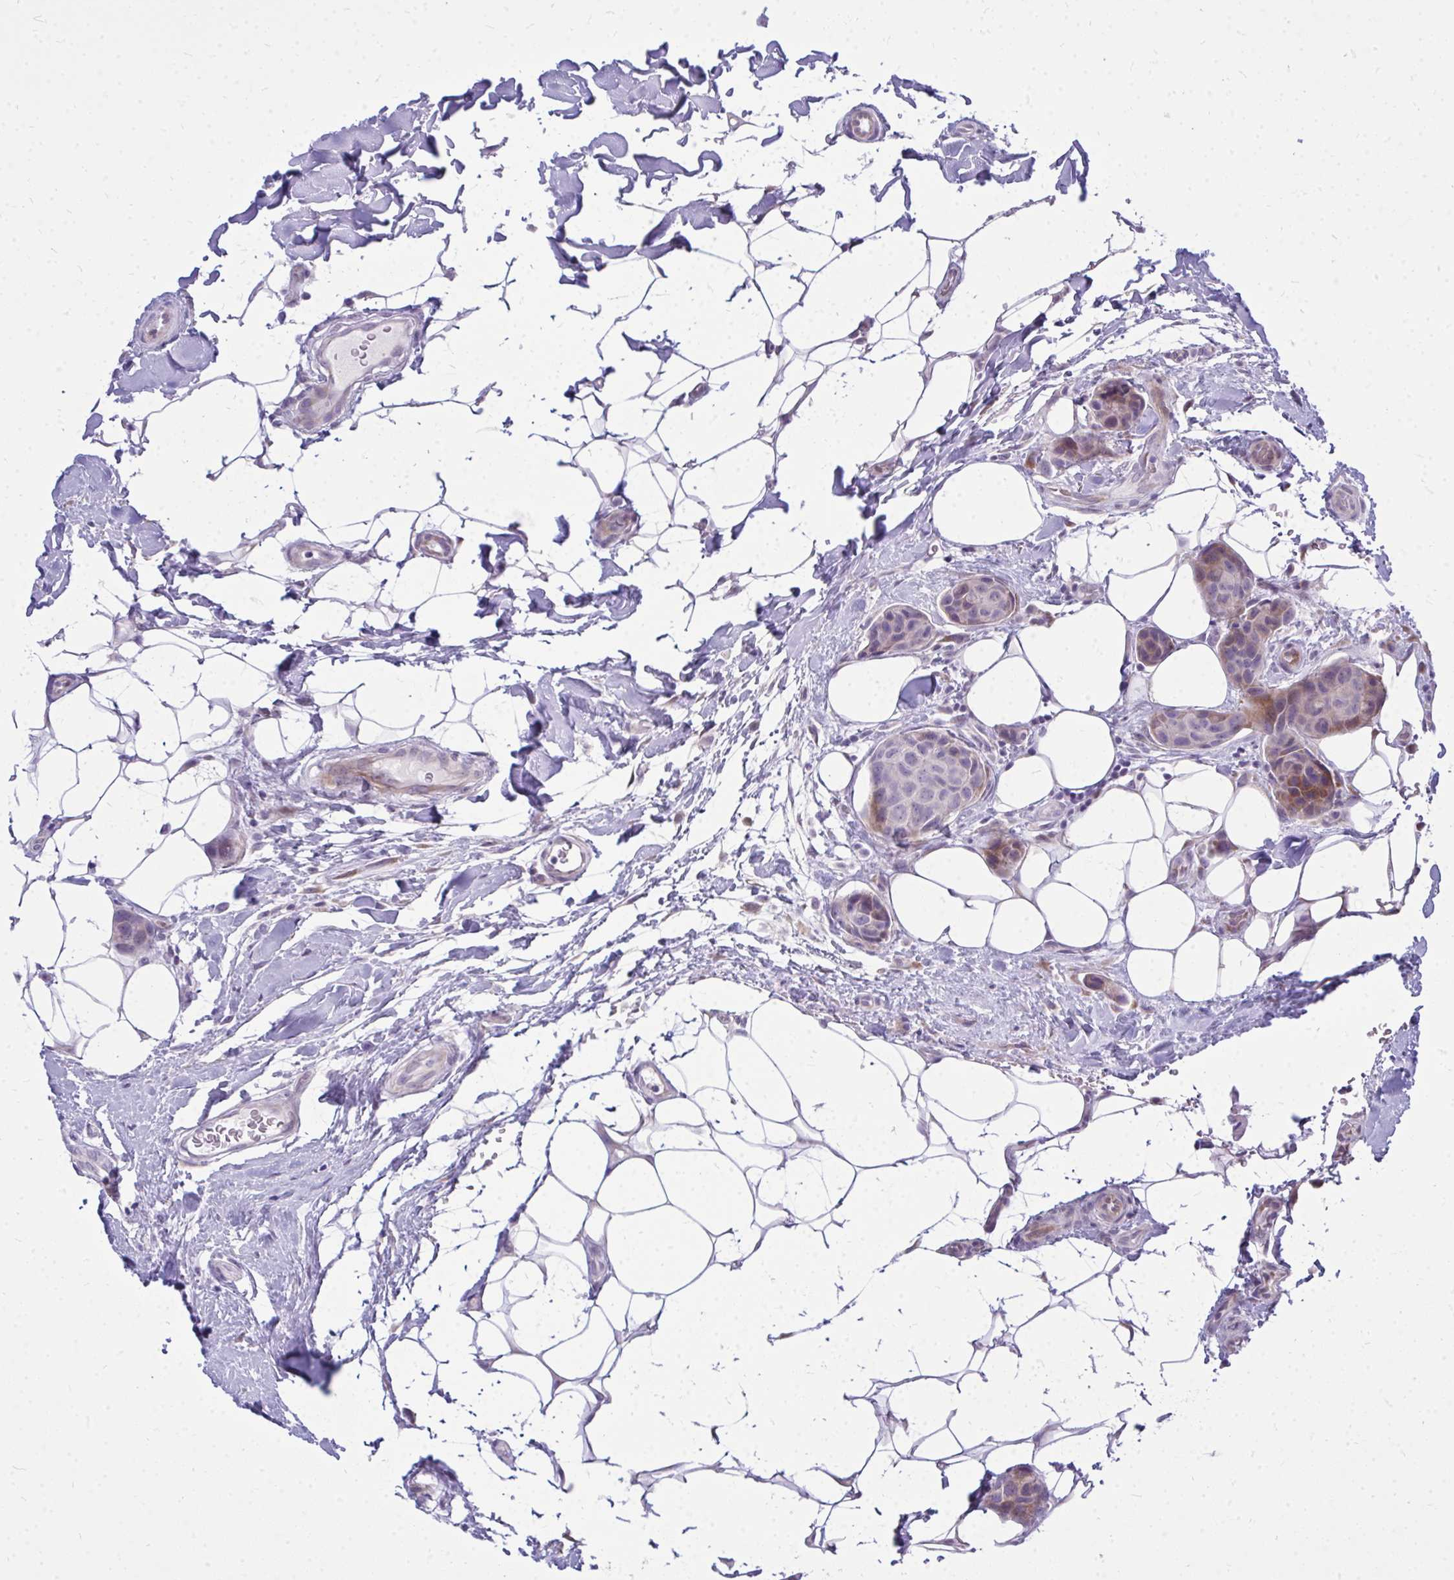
{"staining": {"intensity": "moderate", "quantity": "<25%", "location": "cytoplasmic/membranous"}, "tissue": "breast cancer", "cell_type": "Tumor cells", "image_type": "cancer", "snomed": [{"axis": "morphology", "description": "Duct carcinoma"}, {"axis": "topography", "description": "Breast"}, {"axis": "topography", "description": "Lymph node"}], "caption": "Protein positivity by immunohistochemistry reveals moderate cytoplasmic/membranous positivity in about <25% of tumor cells in intraductal carcinoma (breast).", "gene": "ZSCAN25", "patient": {"sex": "female", "age": 80}}